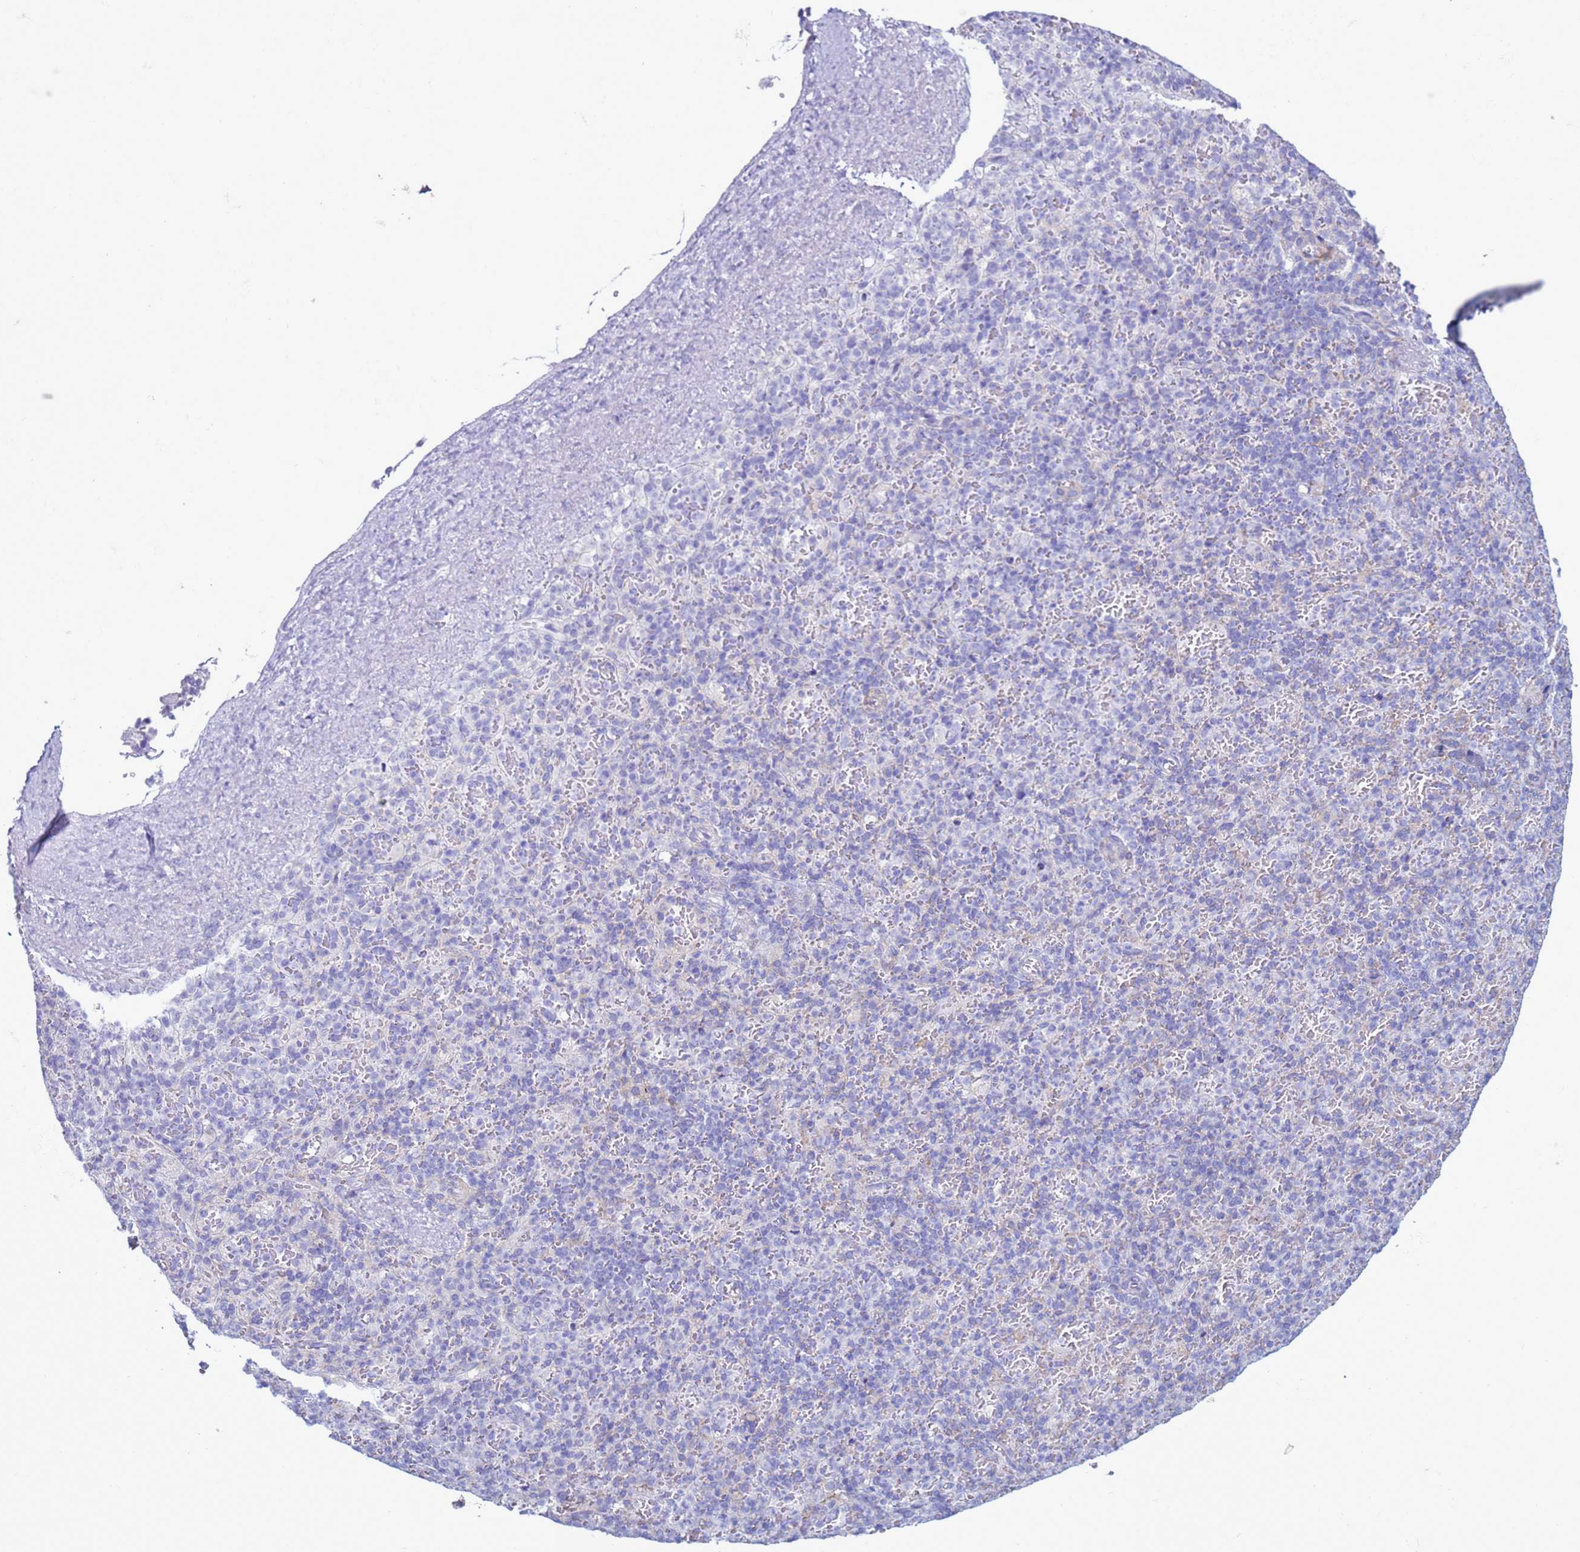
{"staining": {"intensity": "negative", "quantity": "none", "location": "none"}, "tissue": "spleen", "cell_type": "Cells in red pulp", "image_type": "normal", "snomed": [{"axis": "morphology", "description": "Normal tissue, NOS"}, {"axis": "topography", "description": "Spleen"}], "caption": "Immunohistochemistry histopathology image of benign human spleen stained for a protein (brown), which exhibits no expression in cells in red pulp.", "gene": "ABHD17B", "patient": {"sex": "female", "age": 74}}